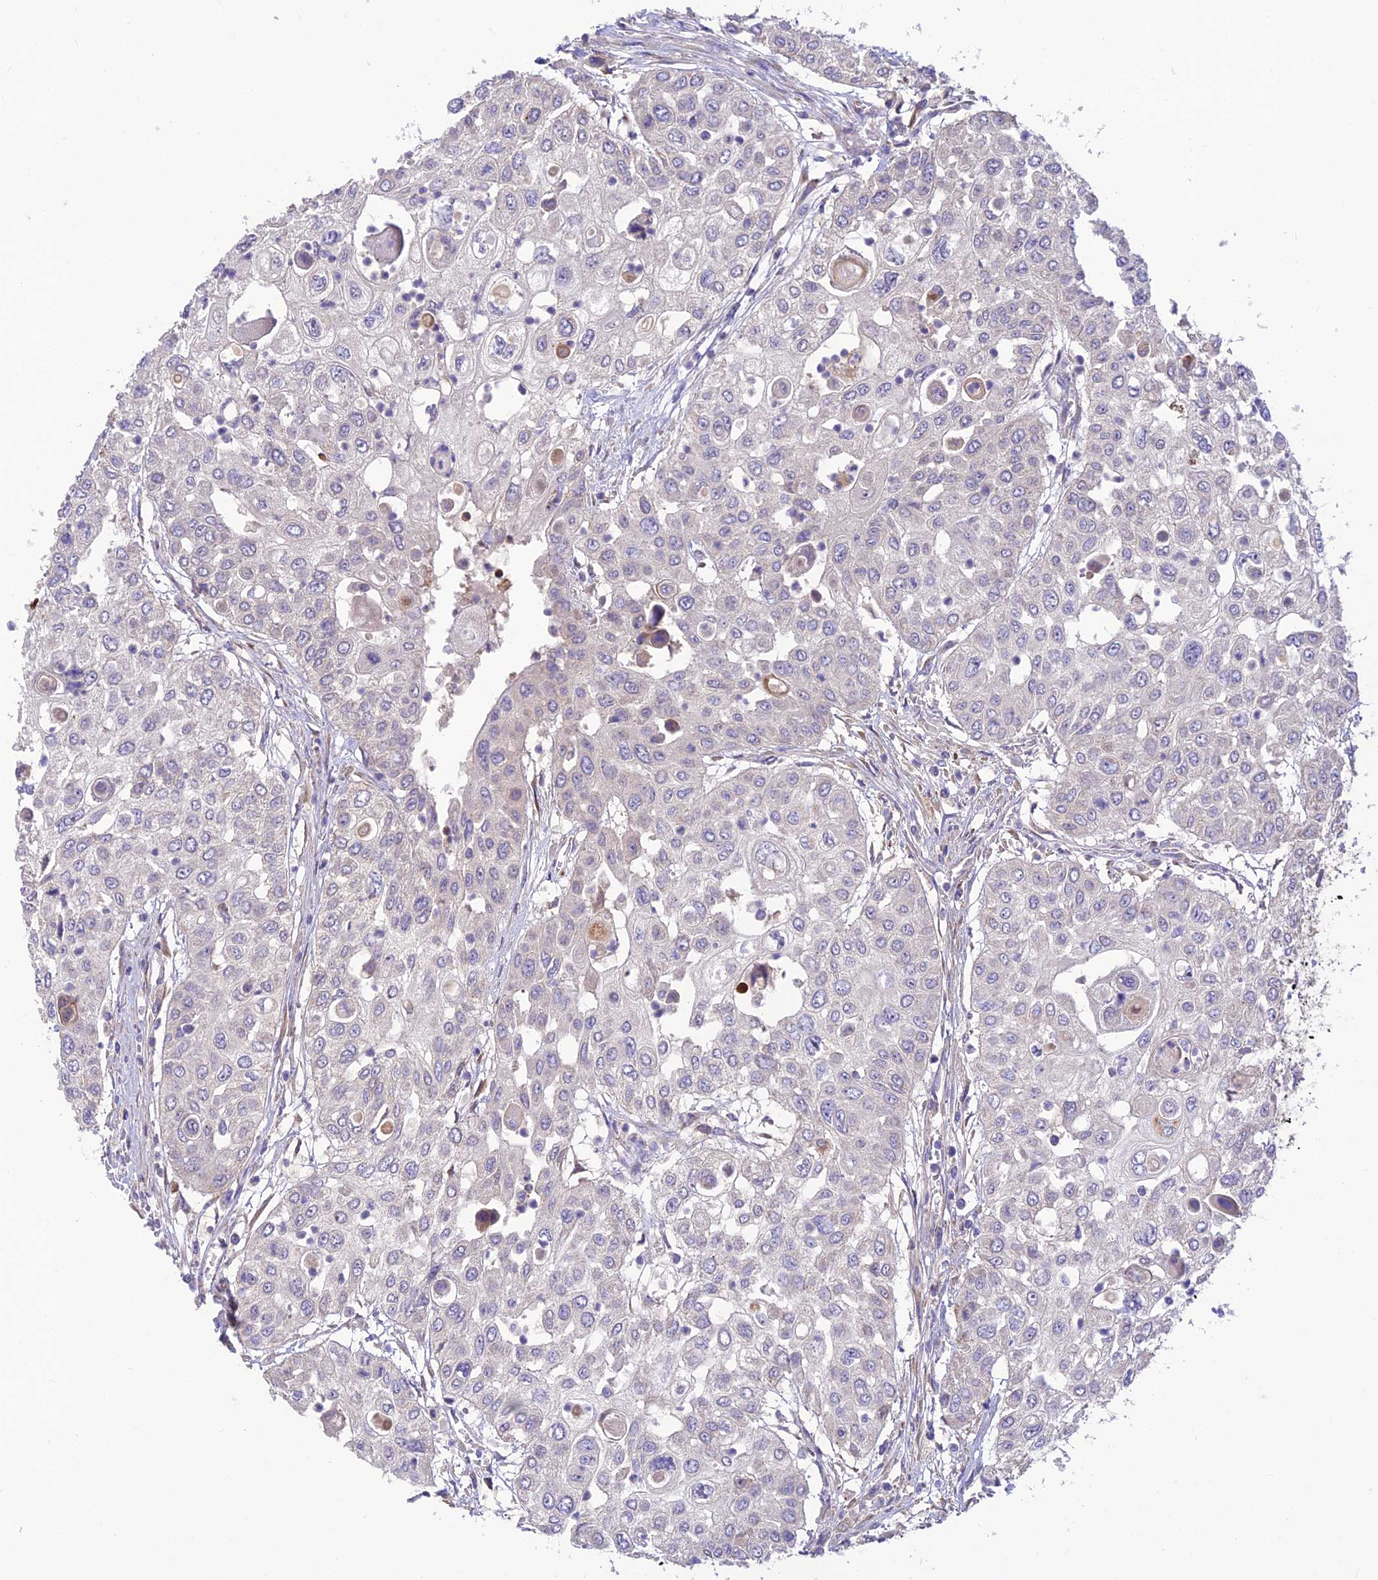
{"staining": {"intensity": "negative", "quantity": "none", "location": "none"}, "tissue": "urothelial cancer", "cell_type": "Tumor cells", "image_type": "cancer", "snomed": [{"axis": "morphology", "description": "Urothelial carcinoma, High grade"}, {"axis": "topography", "description": "Urinary bladder"}], "caption": "Immunohistochemistry (IHC) micrograph of neoplastic tissue: urothelial carcinoma (high-grade) stained with DAB (3,3'-diaminobenzidine) shows no significant protein positivity in tumor cells. (Immunohistochemistry (IHC), brightfield microscopy, high magnification).", "gene": "ST8SIA5", "patient": {"sex": "female", "age": 79}}